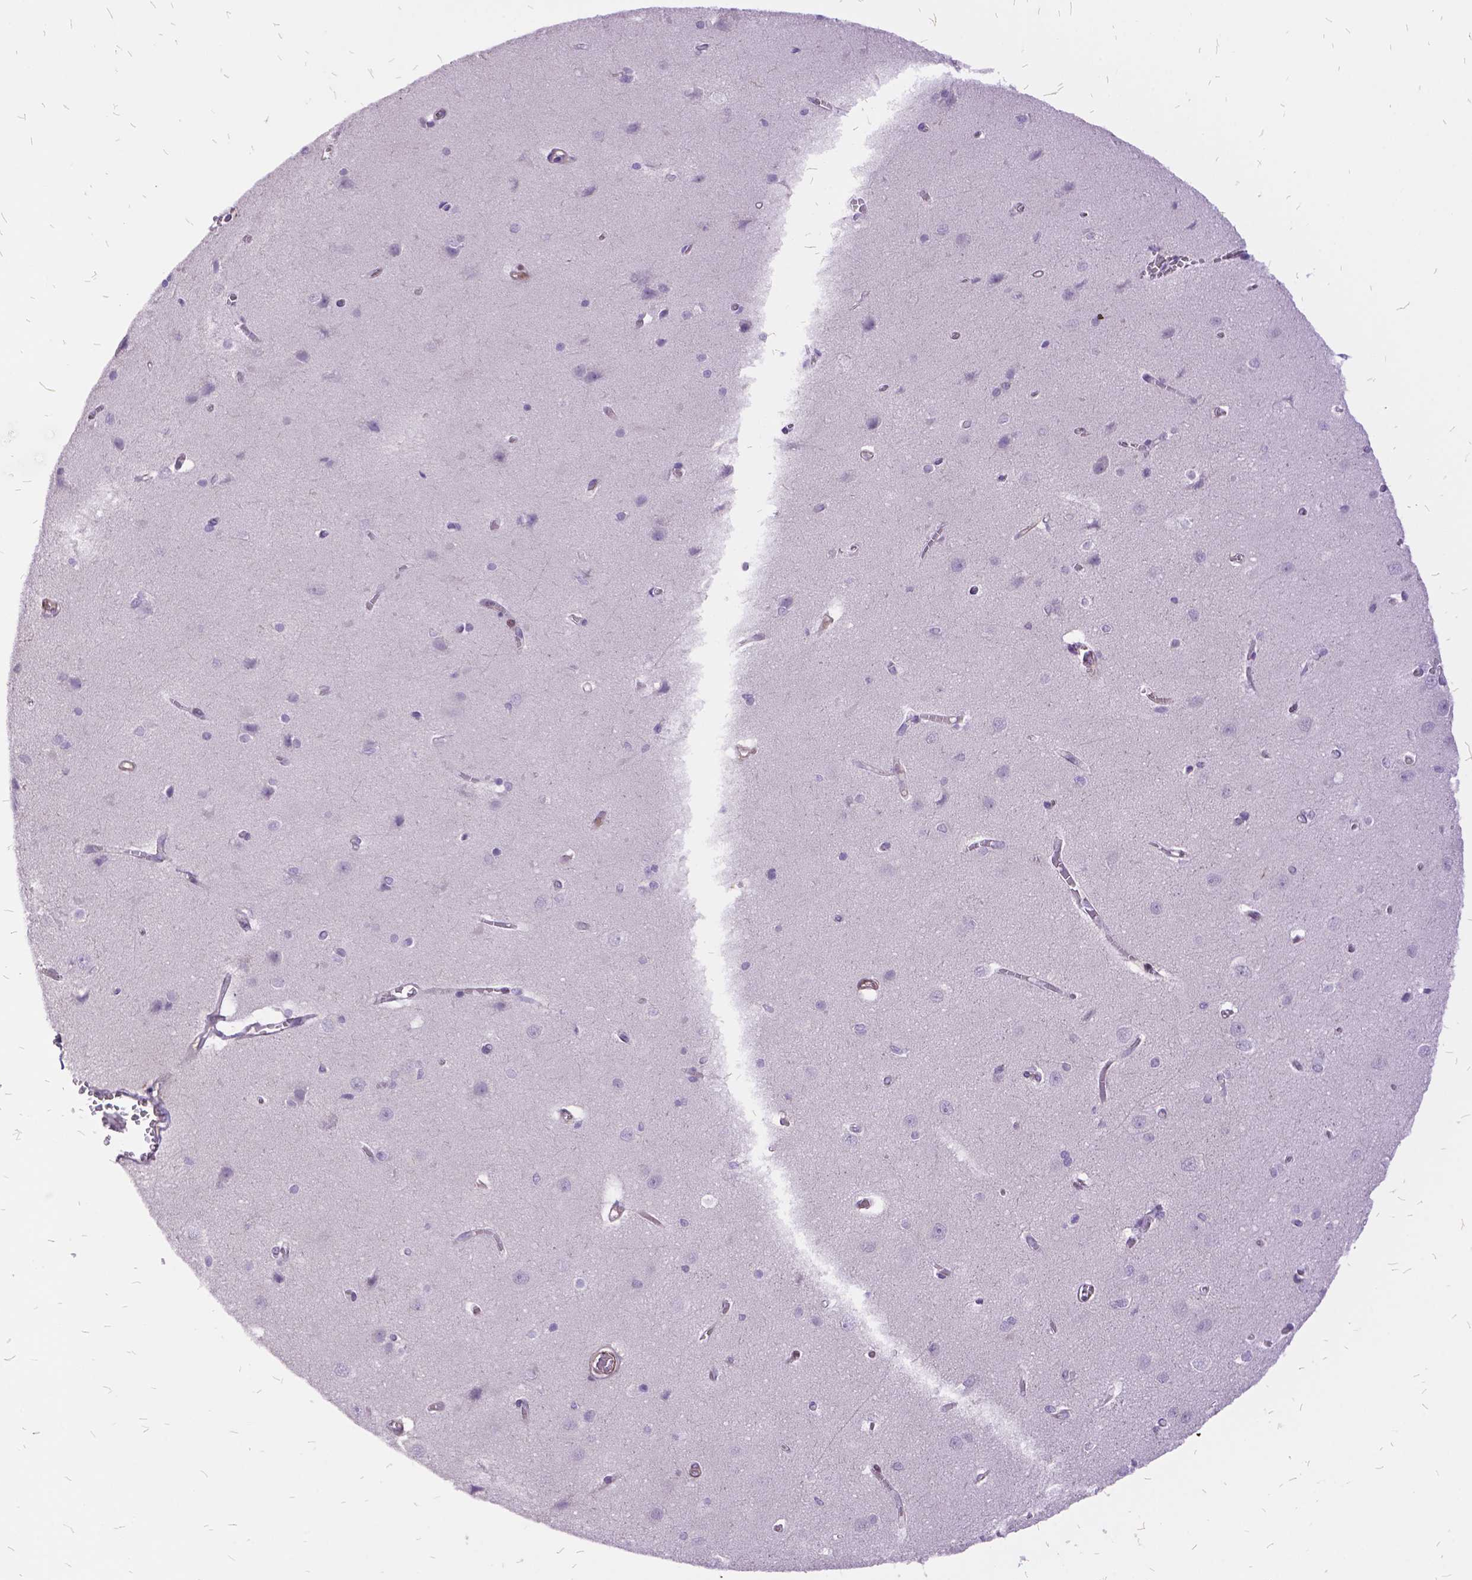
{"staining": {"intensity": "moderate", "quantity": ">75%", "location": "cytoplasmic/membranous"}, "tissue": "cerebral cortex", "cell_type": "Endothelial cells", "image_type": "normal", "snomed": [{"axis": "morphology", "description": "Normal tissue, NOS"}, {"axis": "topography", "description": "Cerebral cortex"}], "caption": "Cerebral cortex stained for a protein reveals moderate cytoplasmic/membranous positivity in endothelial cells. Nuclei are stained in blue.", "gene": "GRB7", "patient": {"sex": "male", "age": 37}}